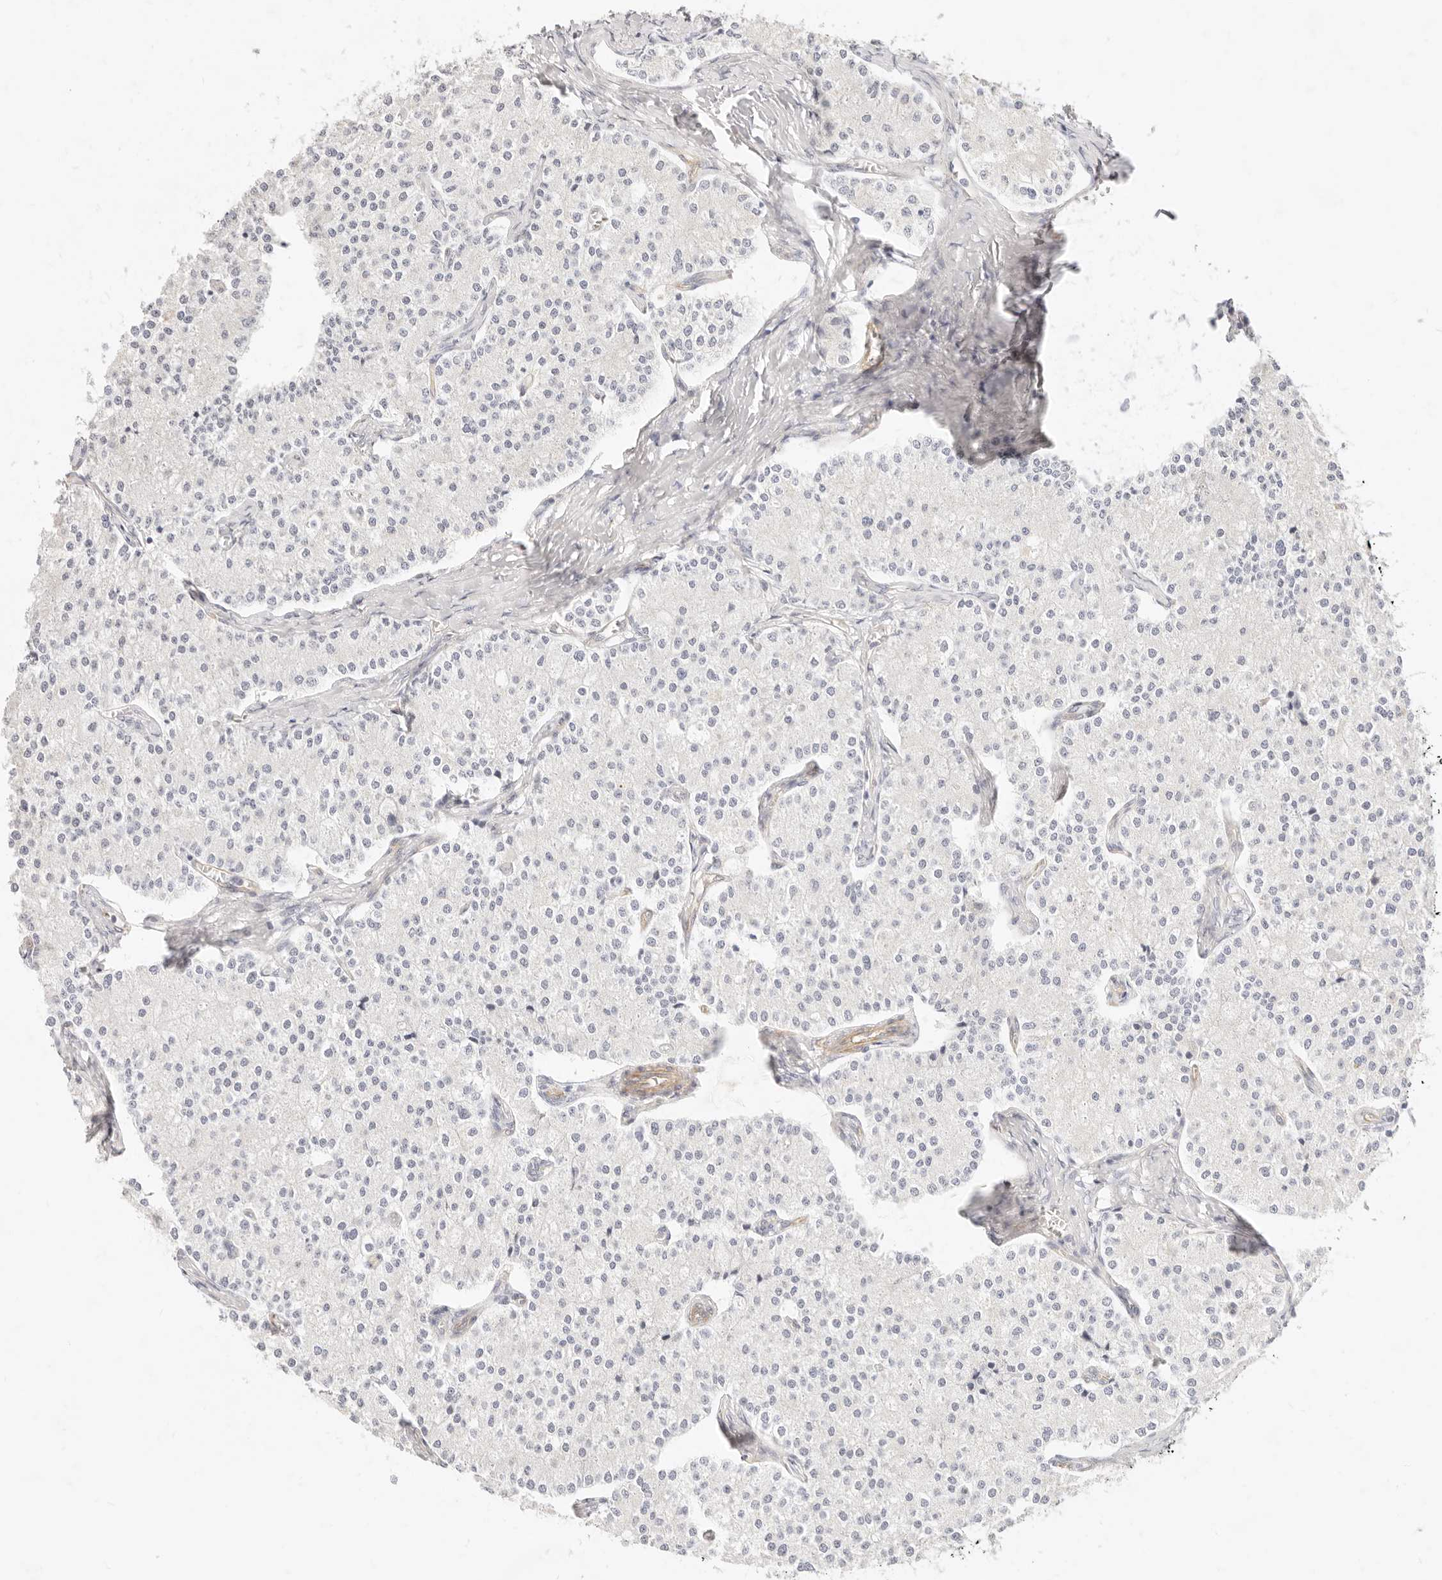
{"staining": {"intensity": "negative", "quantity": "none", "location": "none"}, "tissue": "carcinoid", "cell_type": "Tumor cells", "image_type": "cancer", "snomed": [{"axis": "morphology", "description": "Carcinoid, malignant, NOS"}, {"axis": "topography", "description": "Colon"}], "caption": "Tumor cells show no significant protein positivity in carcinoid.", "gene": "NUS1", "patient": {"sex": "female", "age": 52}}